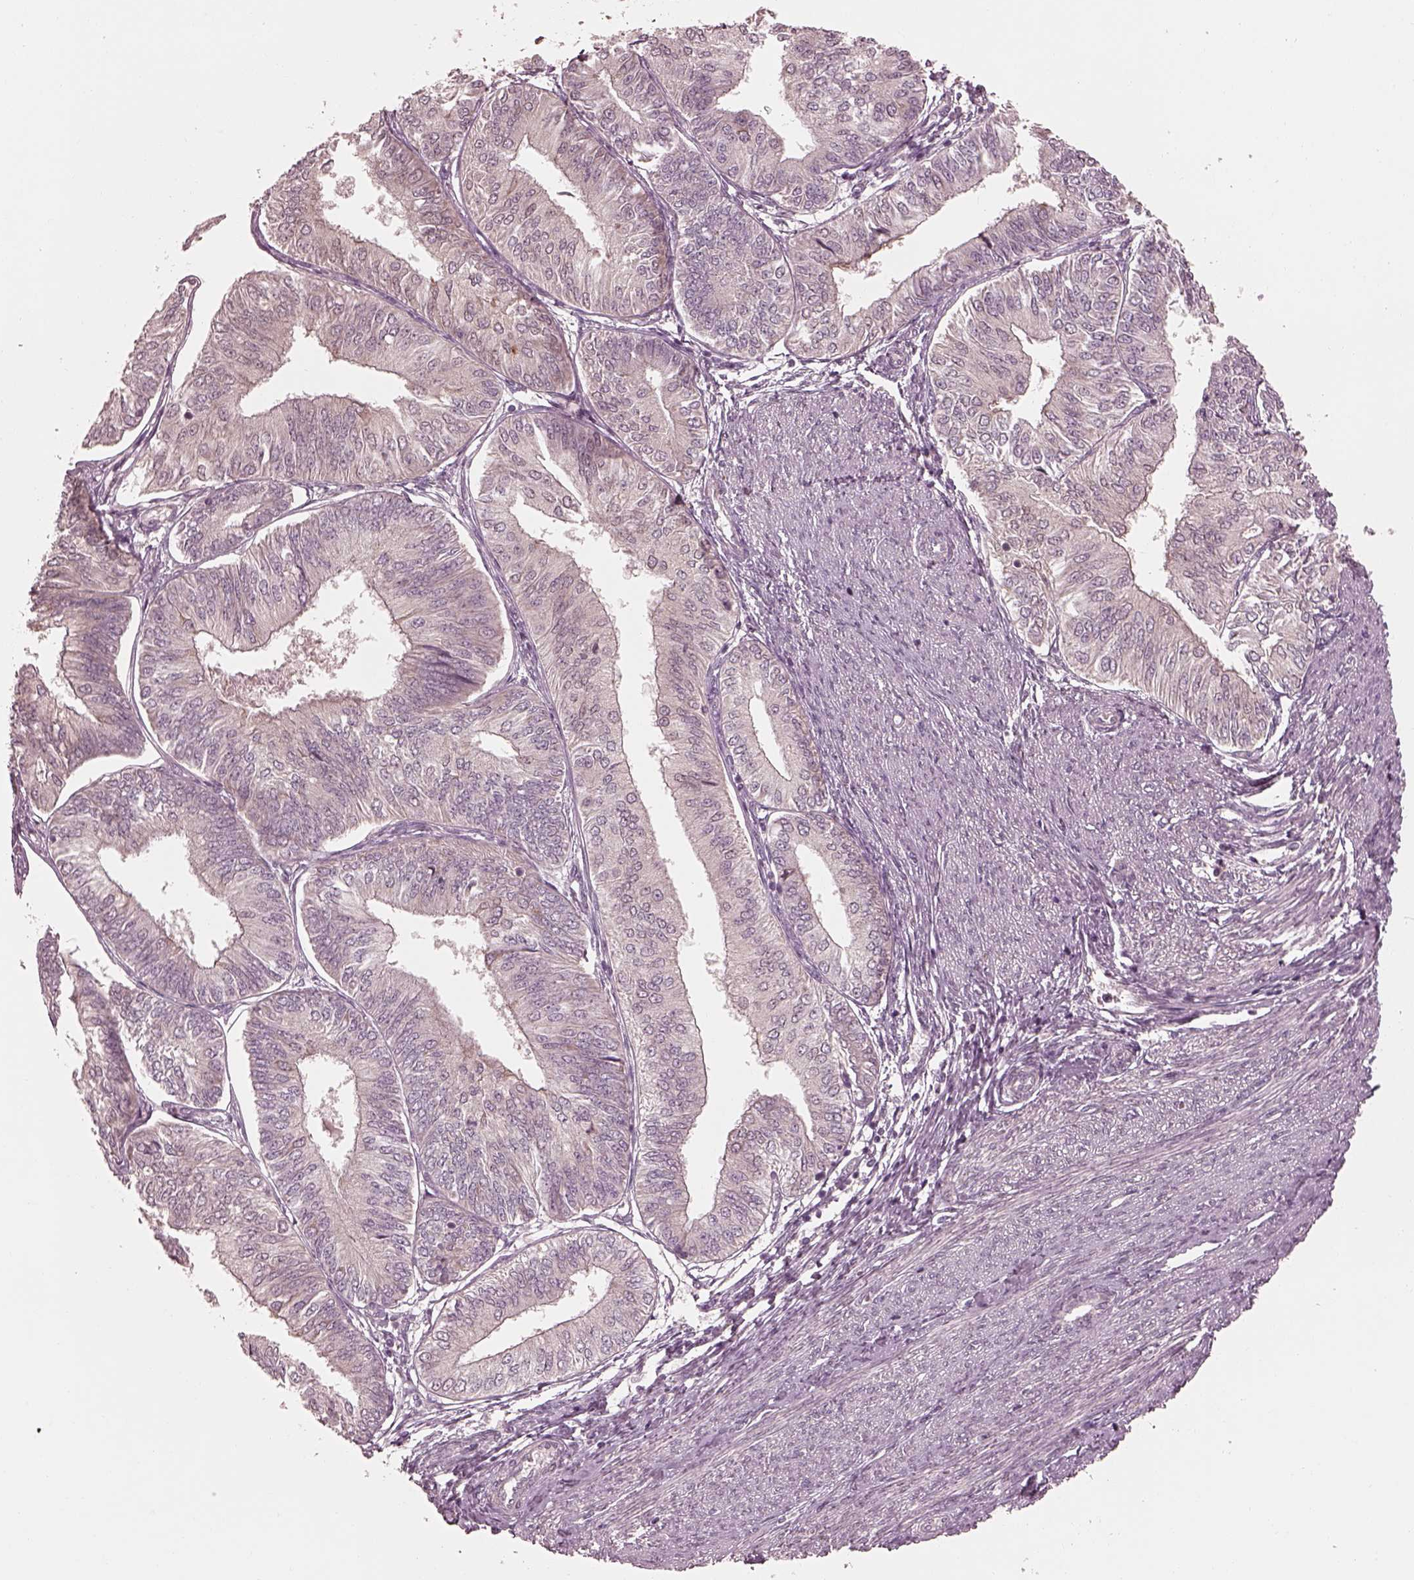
{"staining": {"intensity": "negative", "quantity": "none", "location": "none"}, "tissue": "endometrial cancer", "cell_type": "Tumor cells", "image_type": "cancer", "snomed": [{"axis": "morphology", "description": "Adenocarcinoma, NOS"}, {"axis": "topography", "description": "Endometrium"}], "caption": "This image is of endometrial cancer (adenocarcinoma) stained with immunohistochemistry (IHC) to label a protein in brown with the nuclei are counter-stained blue. There is no staining in tumor cells. (DAB immunohistochemistry (IHC) with hematoxylin counter stain).", "gene": "IQCB1", "patient": {"sex": "female", "age": 58}}